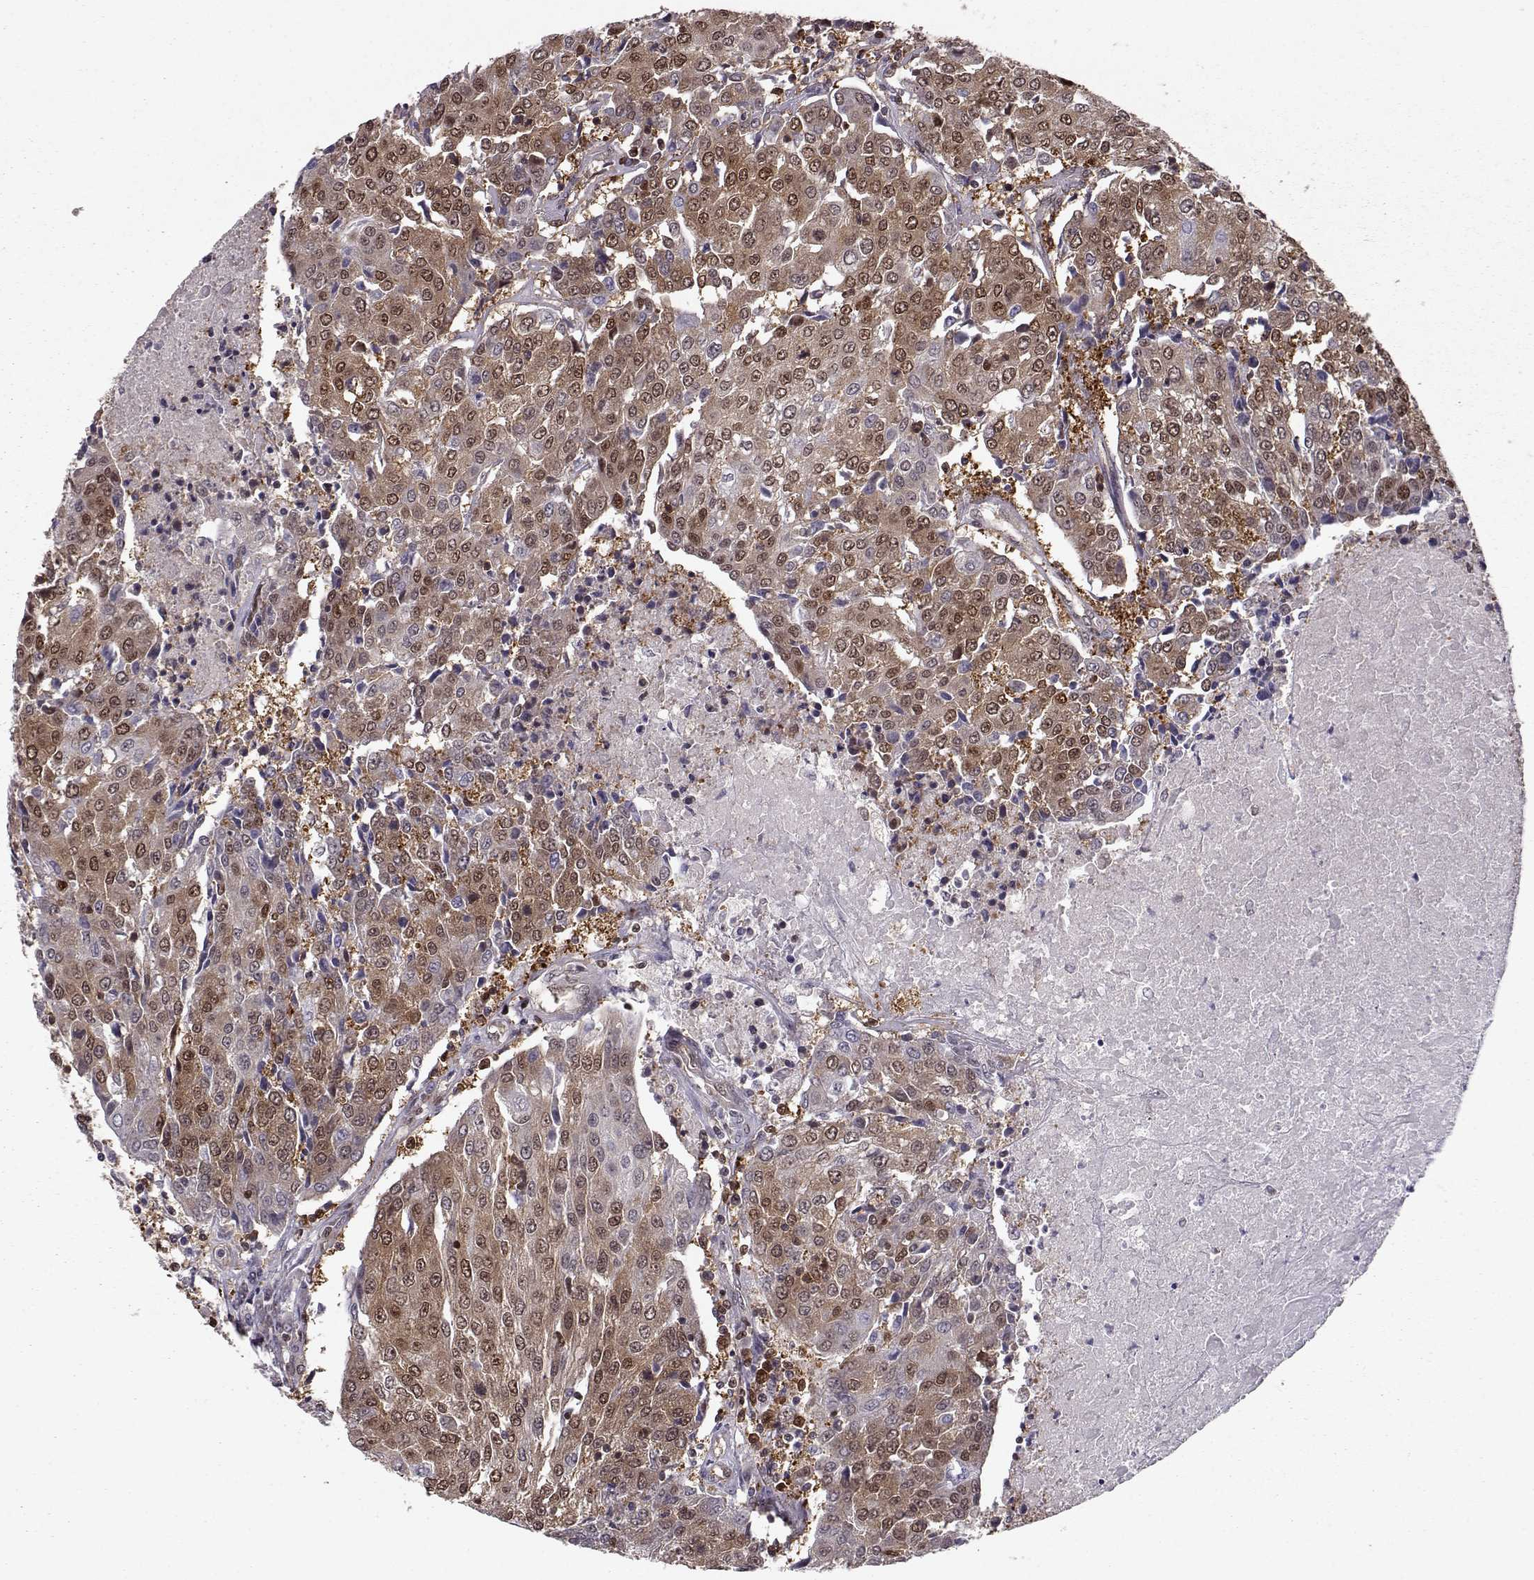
{"staining": {"intensity": "moderate", "quantity": ">75%", "location": "cytoplasmic/membranous,nuclear"}, "tissue": "urothelial cancer", "cell_type": "Tumor cells", "image_type": "cancer", "snomed": [{"axis": "morphology", "description": "Urothelial carcinoma, High grade"}, {"axis": "topography", "description": "Urinary bladder"}], "caption": "Urothelial cancer stained with a protein marker exhibits moderate staining in tumor cells.", "gene": "RANBP1", "patient": {"sex": "female", "age": 85}}